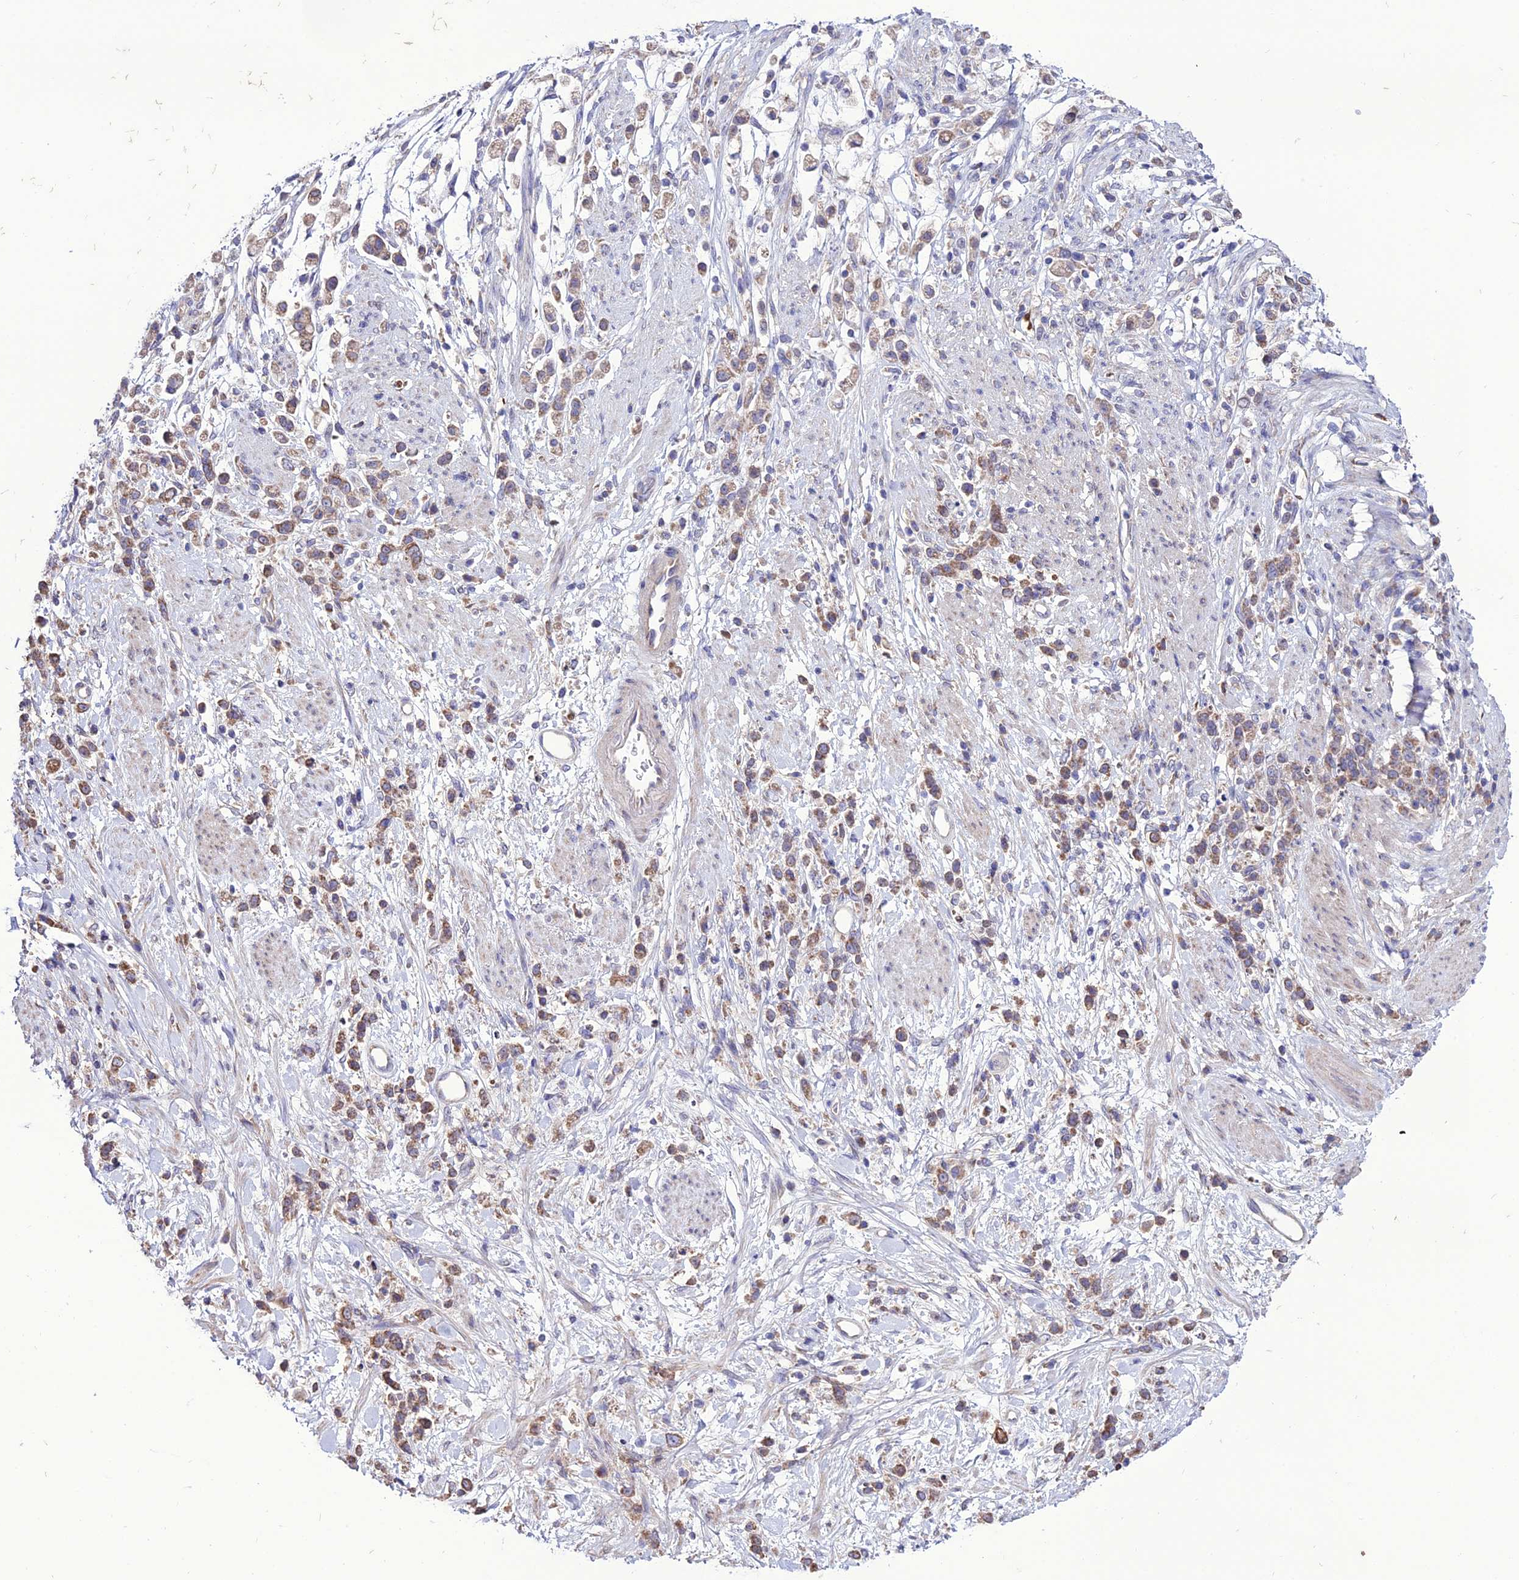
{"staining": {"intensity": "moderate", "quantity": ">75%", "location": "cytoplasmic/membranous"}, "tissue": "stomach cancer", "cell_type": "Tumor cells", "image_type": "cancer", "snomed": [{"axis": "morphology", "description": "Adenocarcinoma, NOS"}, {"axis": "topography", "description": "Stomach"}], "caption": "Stomach cancer tissue displays moderate cytoplasmic/membranous expression in about >75% of tumor cells", "gene": "HOGA1", "patient": {"sex": "female", "age": 60}}